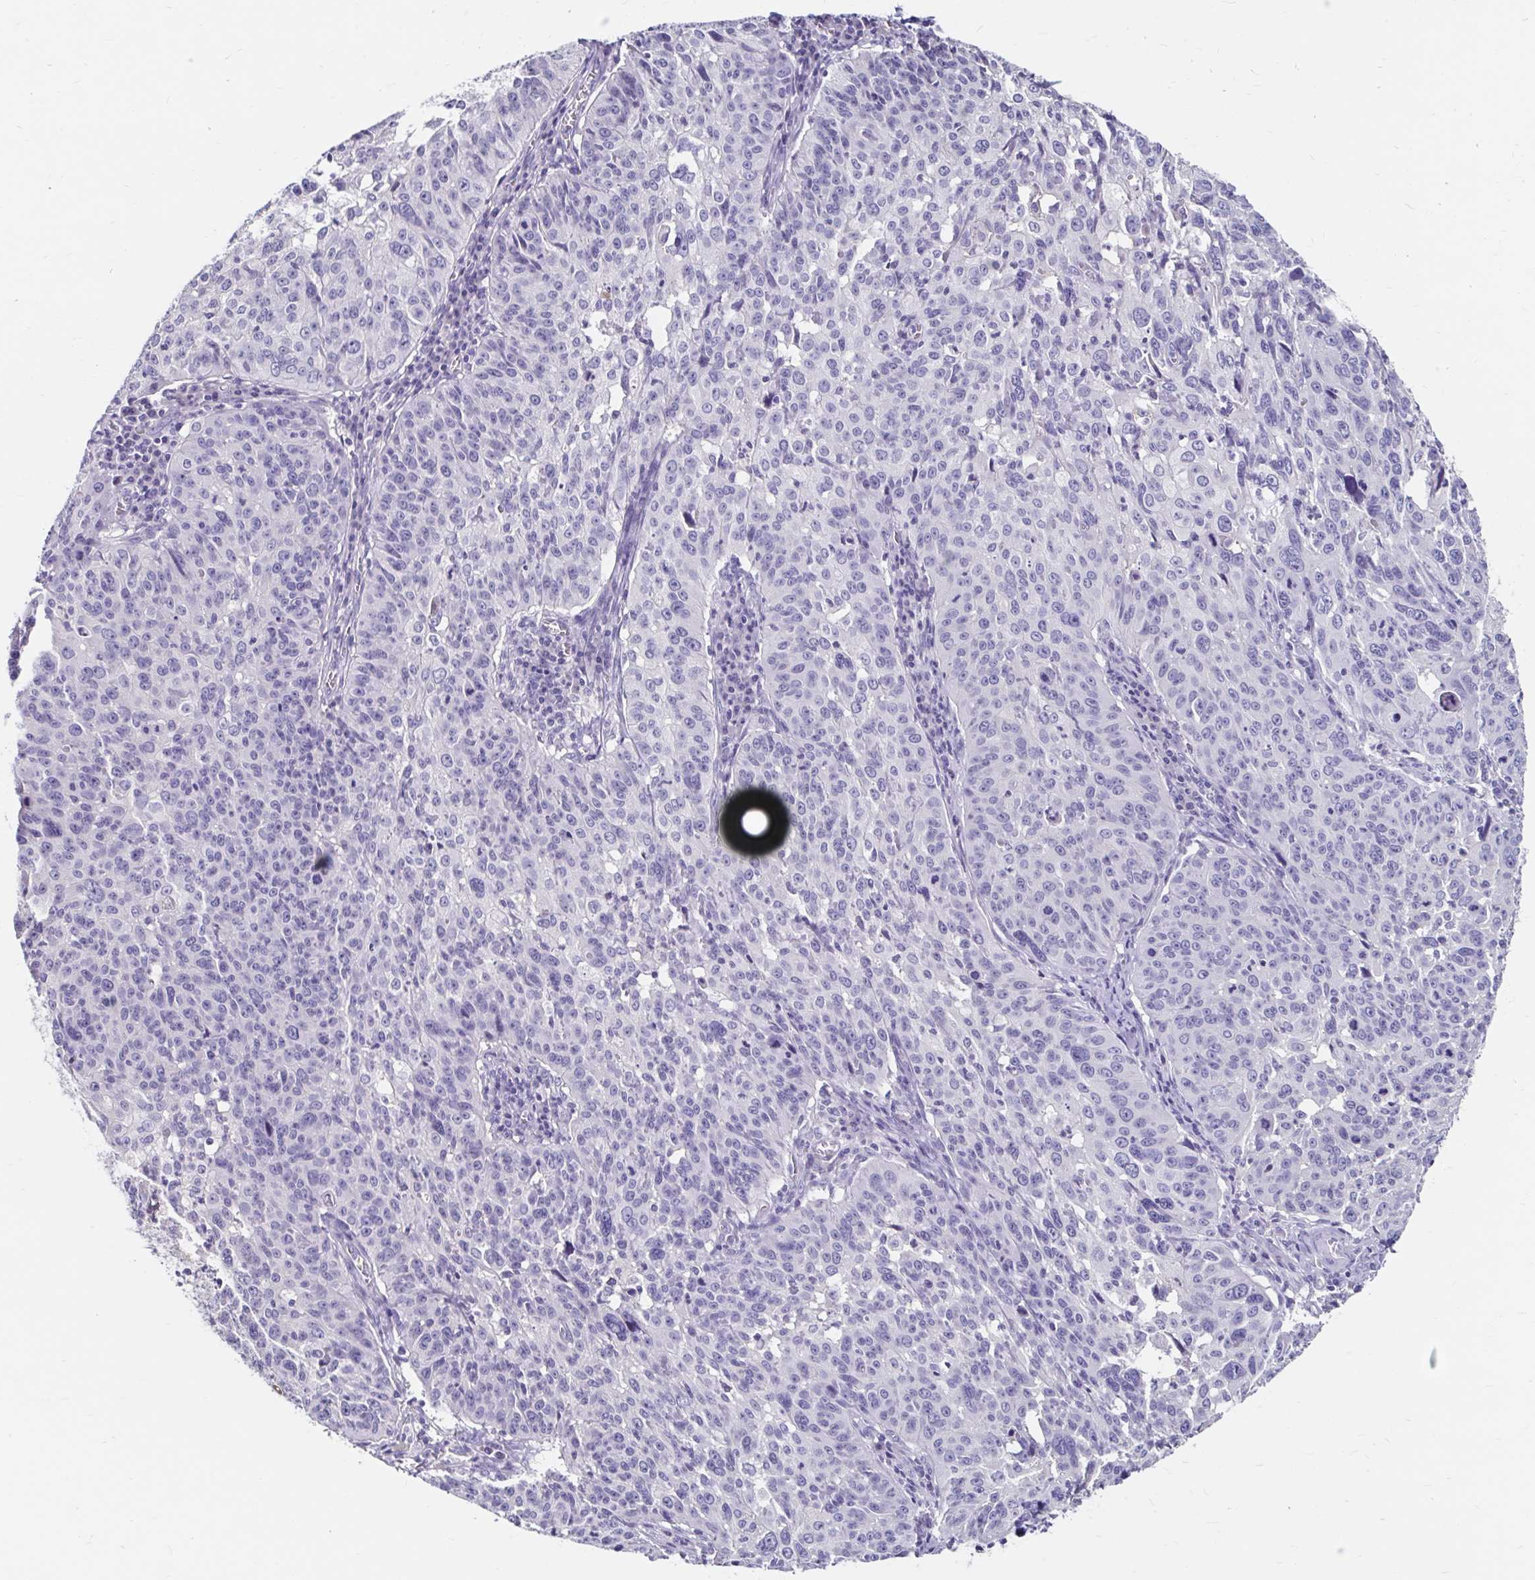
{"staining": {"intensity": "negative", "quantity": "none", "location": "none"}, "tissue": "cervical cancer", "cell_type": "Tumor cells", "image_type": "cancer", "snomed": [{"axis": "morphology", "description": "Squamous cell carcinoma, NOS"}, {"axis": "topography", "description": "Cervix"}], "caption": "Immunohistochemical staining of cervical cancer (squamous cell carcinoma) reveals no significant expression in tumor cells.", "gene": "SCG3", "patient": {"sex": "female", "age": 31}}